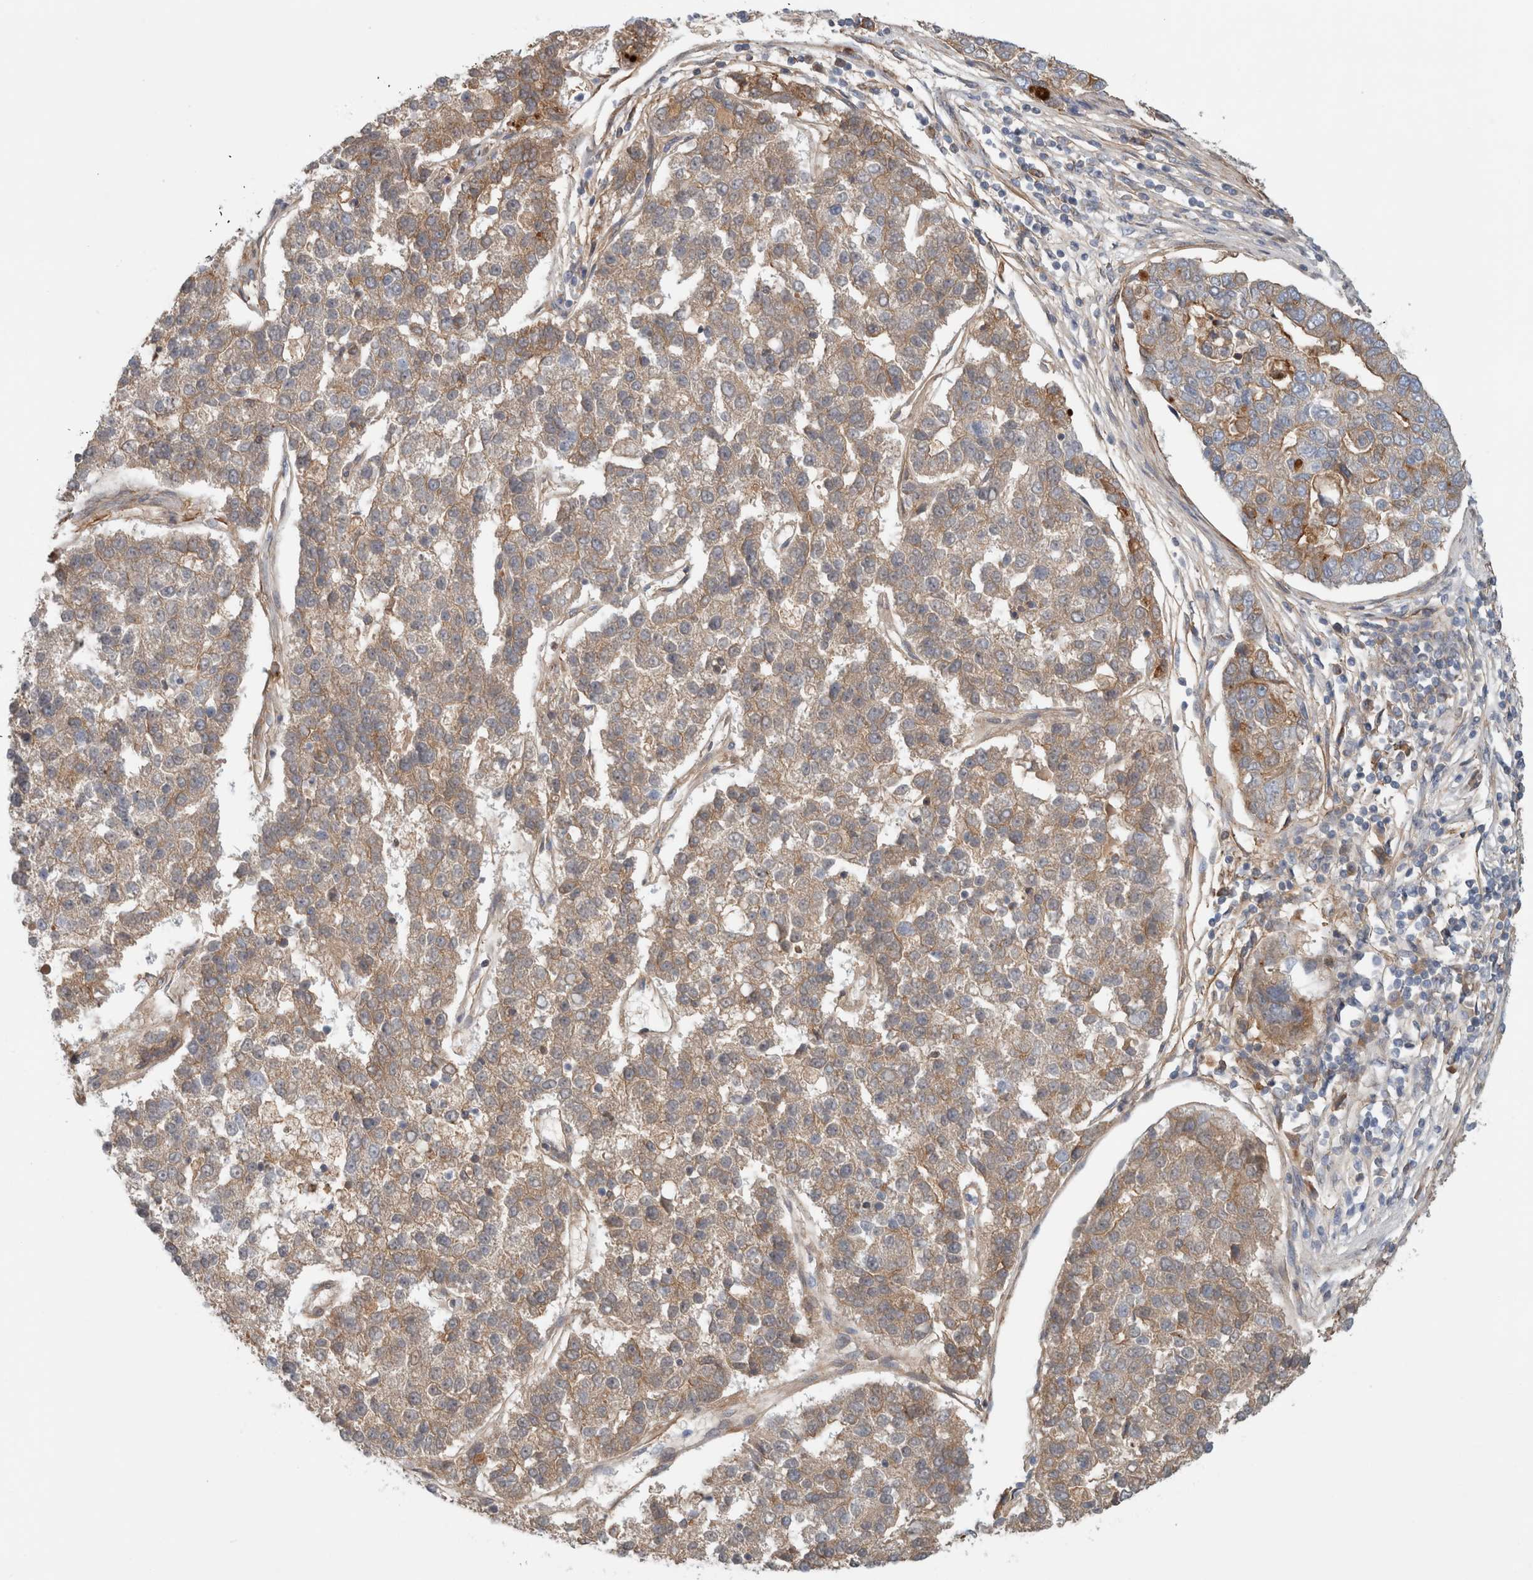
{"staining": {"intensity": "moderate", "quantity": ">75%", "location": "cytoplasmic/membranous"}, "tissue": "pancreatic cancer", "cell_type": "Tumor cells", "image_type": "cancer", "snomed": [{"axis": "morphology", "description": "Adenocarcinoma, NOS"}, {"axis": "topography", "description": "Pancreas"}], "caption": "A brown stain shows moderate cytoplasmic/membranous staining of a protein in pancreatic cancer tumor cells.", "gene": "CFI", "patient": {"sex": "female", "age": 61}}